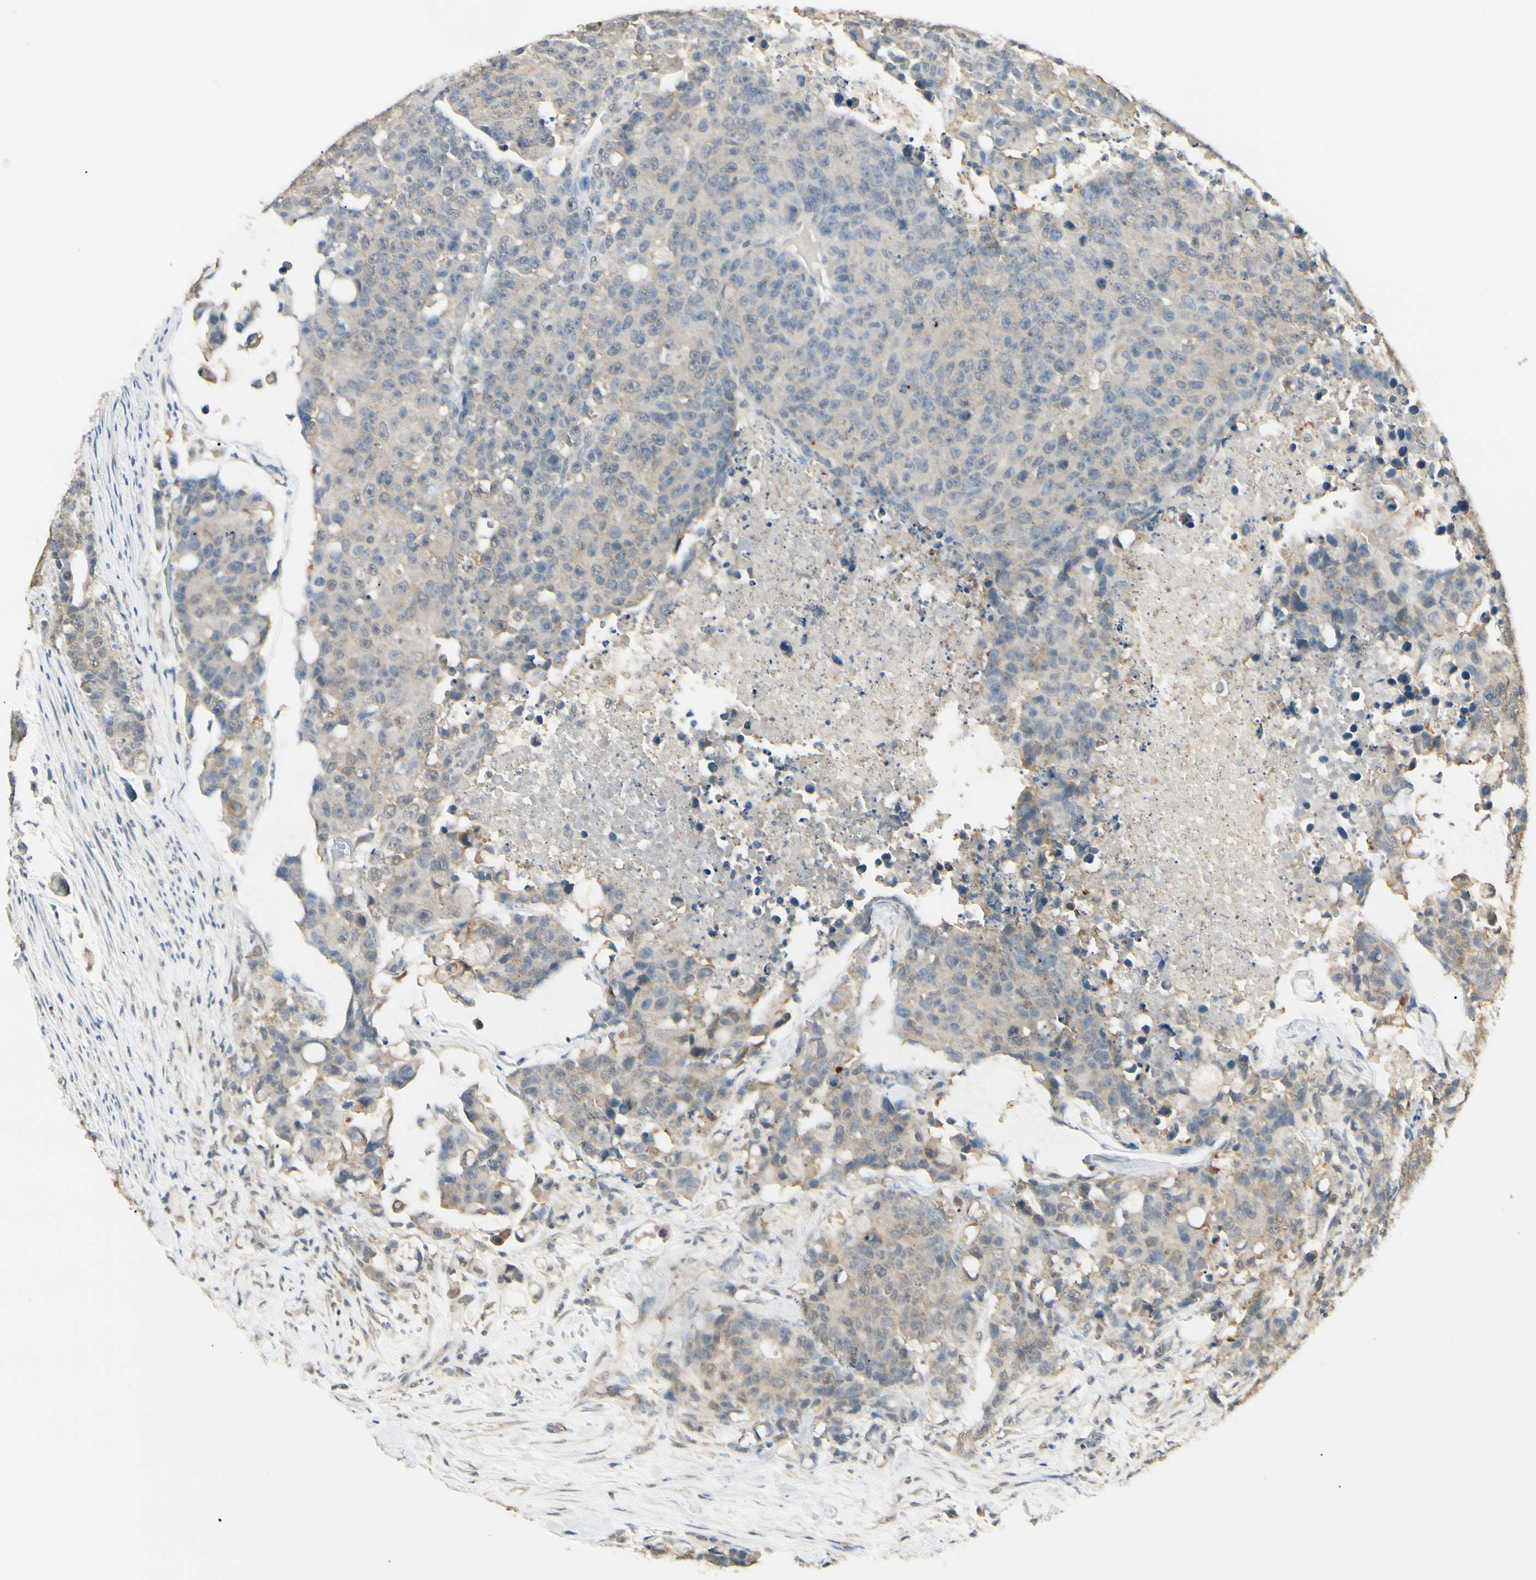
{"staining": {"intensity": "weak", "quantity": ">75%", "location": "cytoplasmic/membranous"}, "tissue": "colorectal cancer", "cell_type": "Tumor cells", "image_type": "cancer", "snomed": [{"axis": "morphology", "description": "Adenocarcinoma, NOS"}, {"axis": "topography", "description": "Colon"}], "caption": "A micrograph of colorectal adenocarcinoma stained for a protein demonstrates weak cytoplasmic/membranous brown staining in tumor cells.", "gene": "SGCA", "patient": {"sex": "female", "age": 86}}